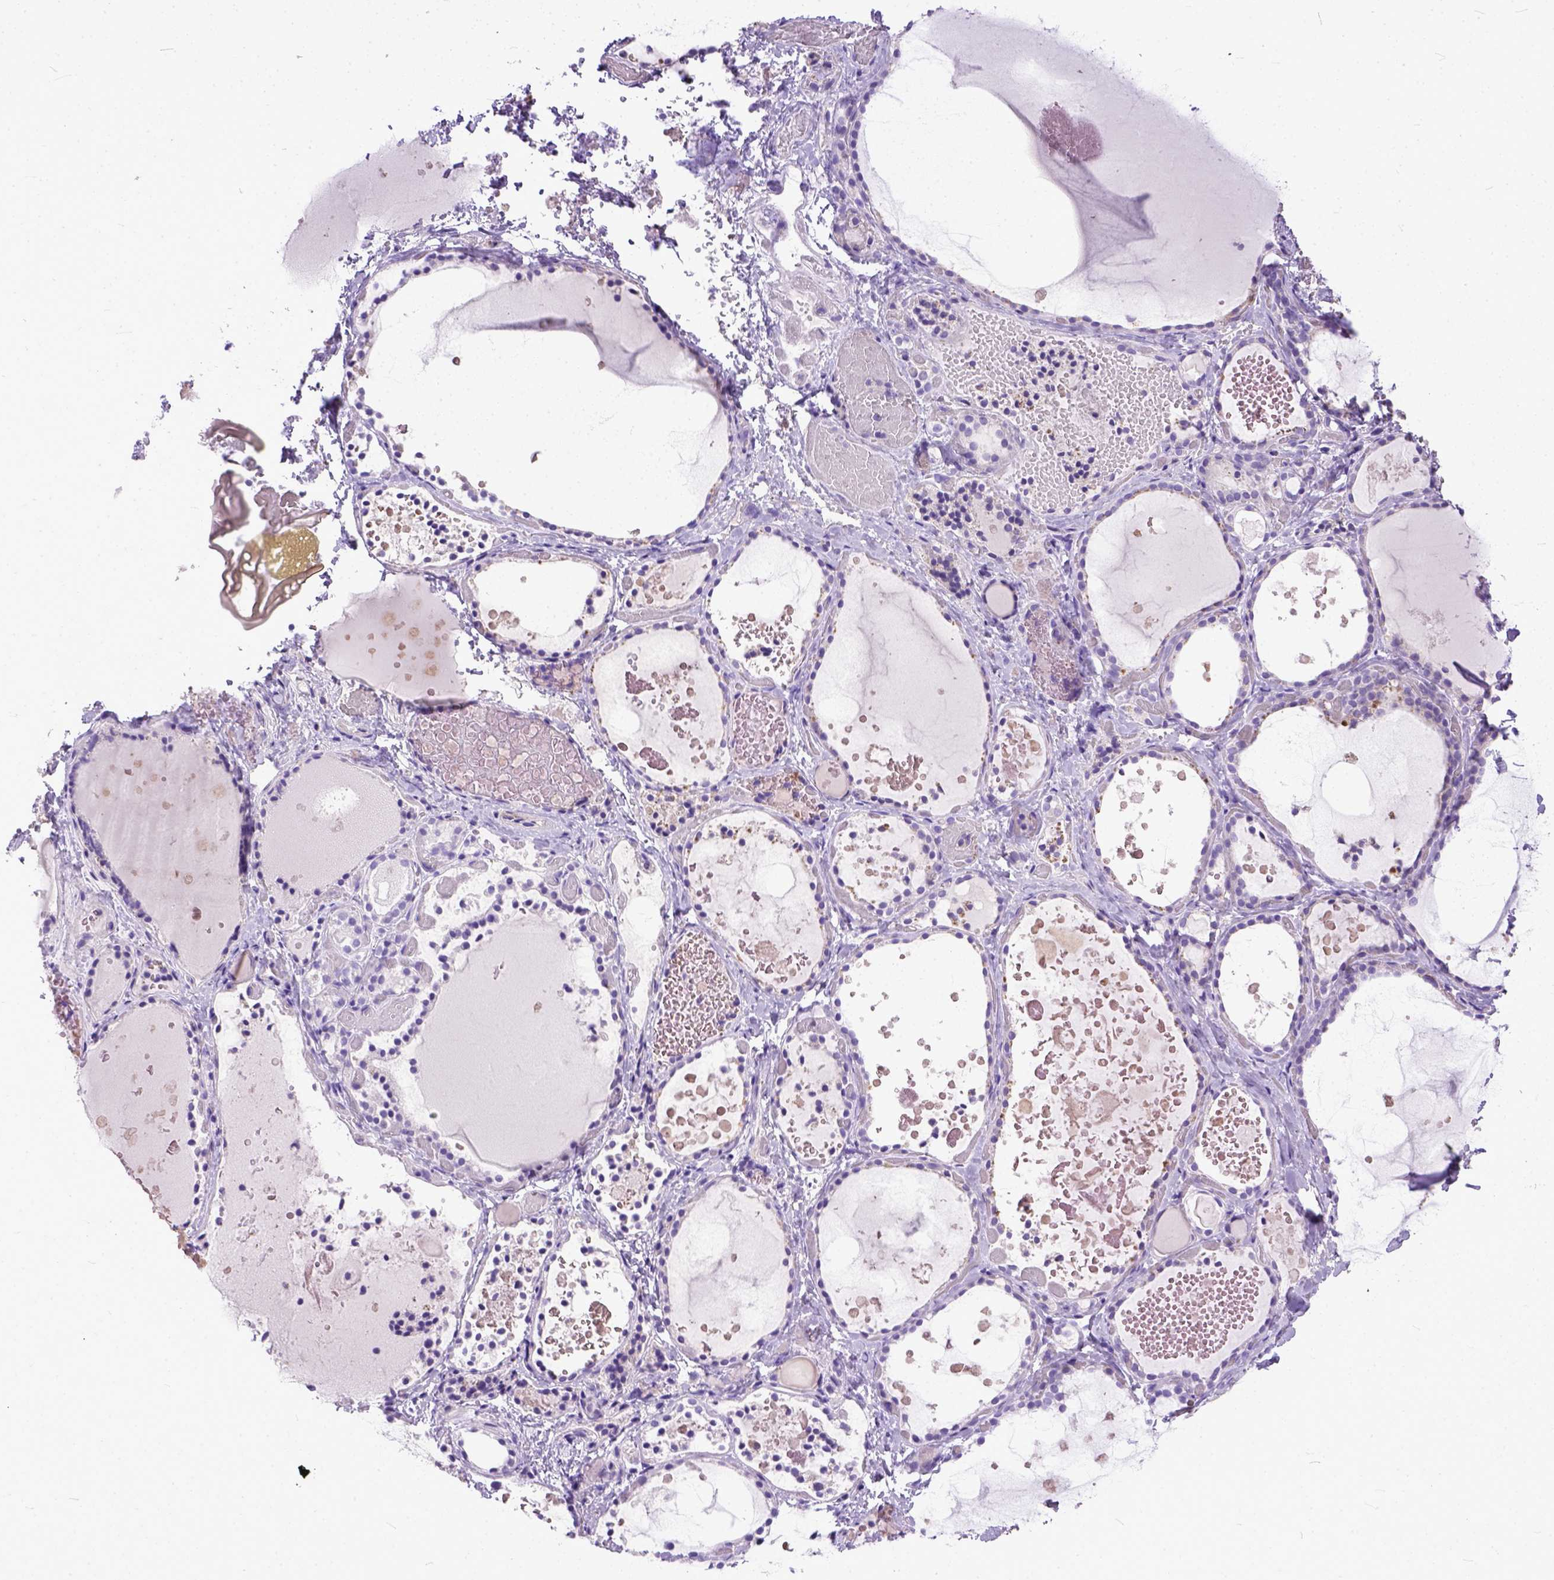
{"staining": {"intensity": "negative", "quantity": "none", "location": "none"}, "tissue": "thyroid gland", "cell_type": "Glandular cells", "image_type": "normal", "snomed": [{"axis": "morphology", "description": "Normal tissue, NOS"}, {"axis": "topography", "description": "Thyroid gland"}], "caption": "DAB (3,3'-diaminobenzidine) immunohistochemical staining of benign human thyroid gland displays no significant positivity in glandular cells.", "gene": "PLK5", "patient": {"sex": "female", "age": 56}}